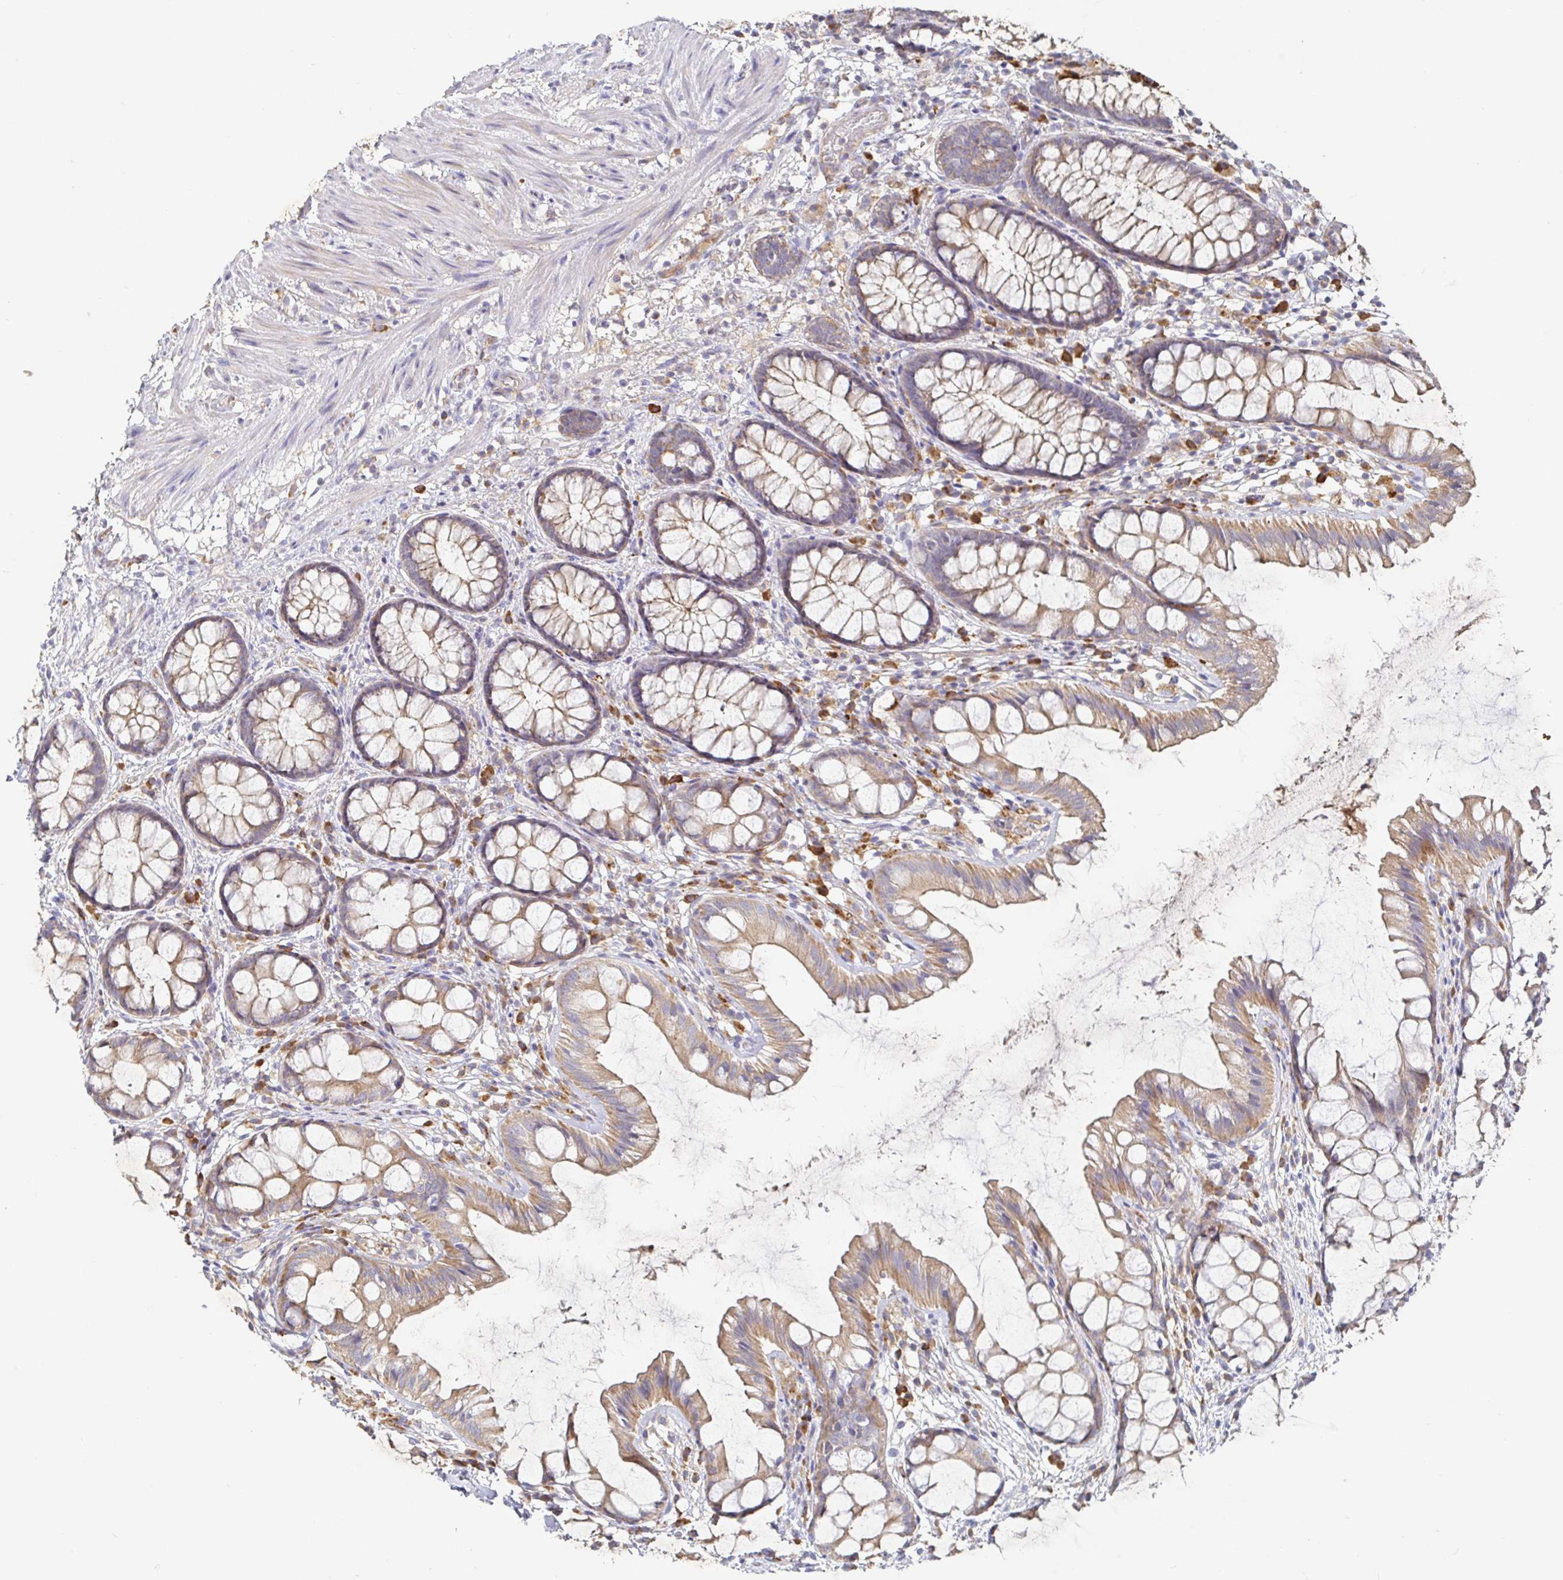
{"staining": {"intensity": "moderate", "quantity": ">75%", "location": "cytoplasmic/membranous"}, "tissue": "rectum", "cell_type": "Glandular cells", "image_type": "normal", "snomed": [{"axis": "morphology", "description": "Normal tissue, NOS"}, {"axis": "topography", "description": "Rectum"}], "caption": "Human rectum stained with a protein marker demonstrates moderate staining in glandular cells.", "gene": "IRAK2", "patient": {"sex": "female", "age": 62}}